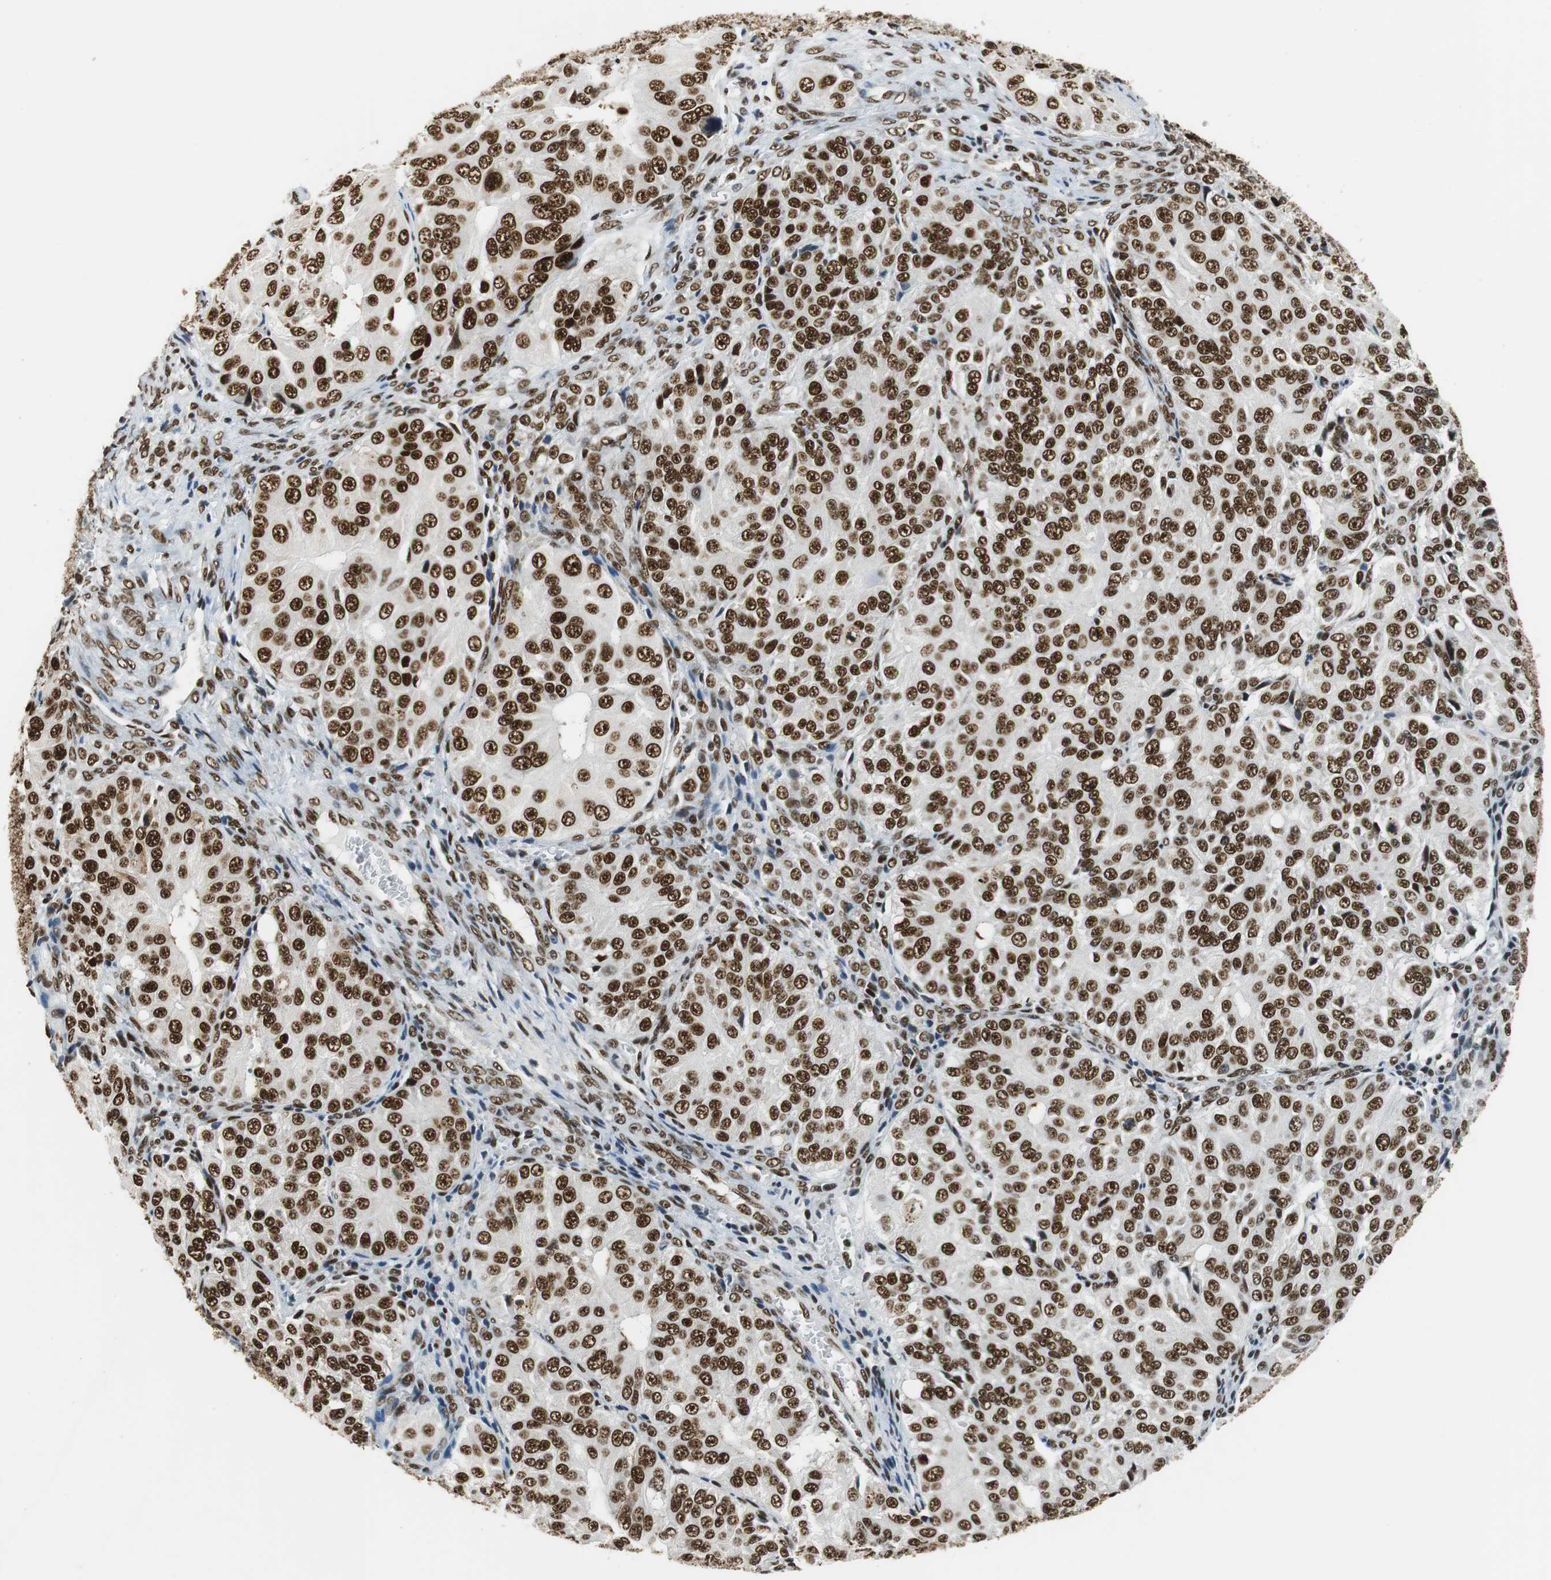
{"staining": {"intensity": "strong", "quantity": ">75%", "location": "nuclear"}, "tissue": "ovarian cancer", "cell_type": "Tumor cells", "image_type": "cancer", "snomed": [{"axis": "morphology", "description": "Carcinoma, endometroid"}, {"axis": "topography", "description": "Ovary"}], "caption": "Immunohistochemistry micrograph of human ovarian endometroid carcinoma stained for a protein (brown), which reveals high levels of strong nuclear positivity in approximately >75% of tumor cells.", "gene": "PRKDC", "patient": {"sex": "female", "age": 51}}